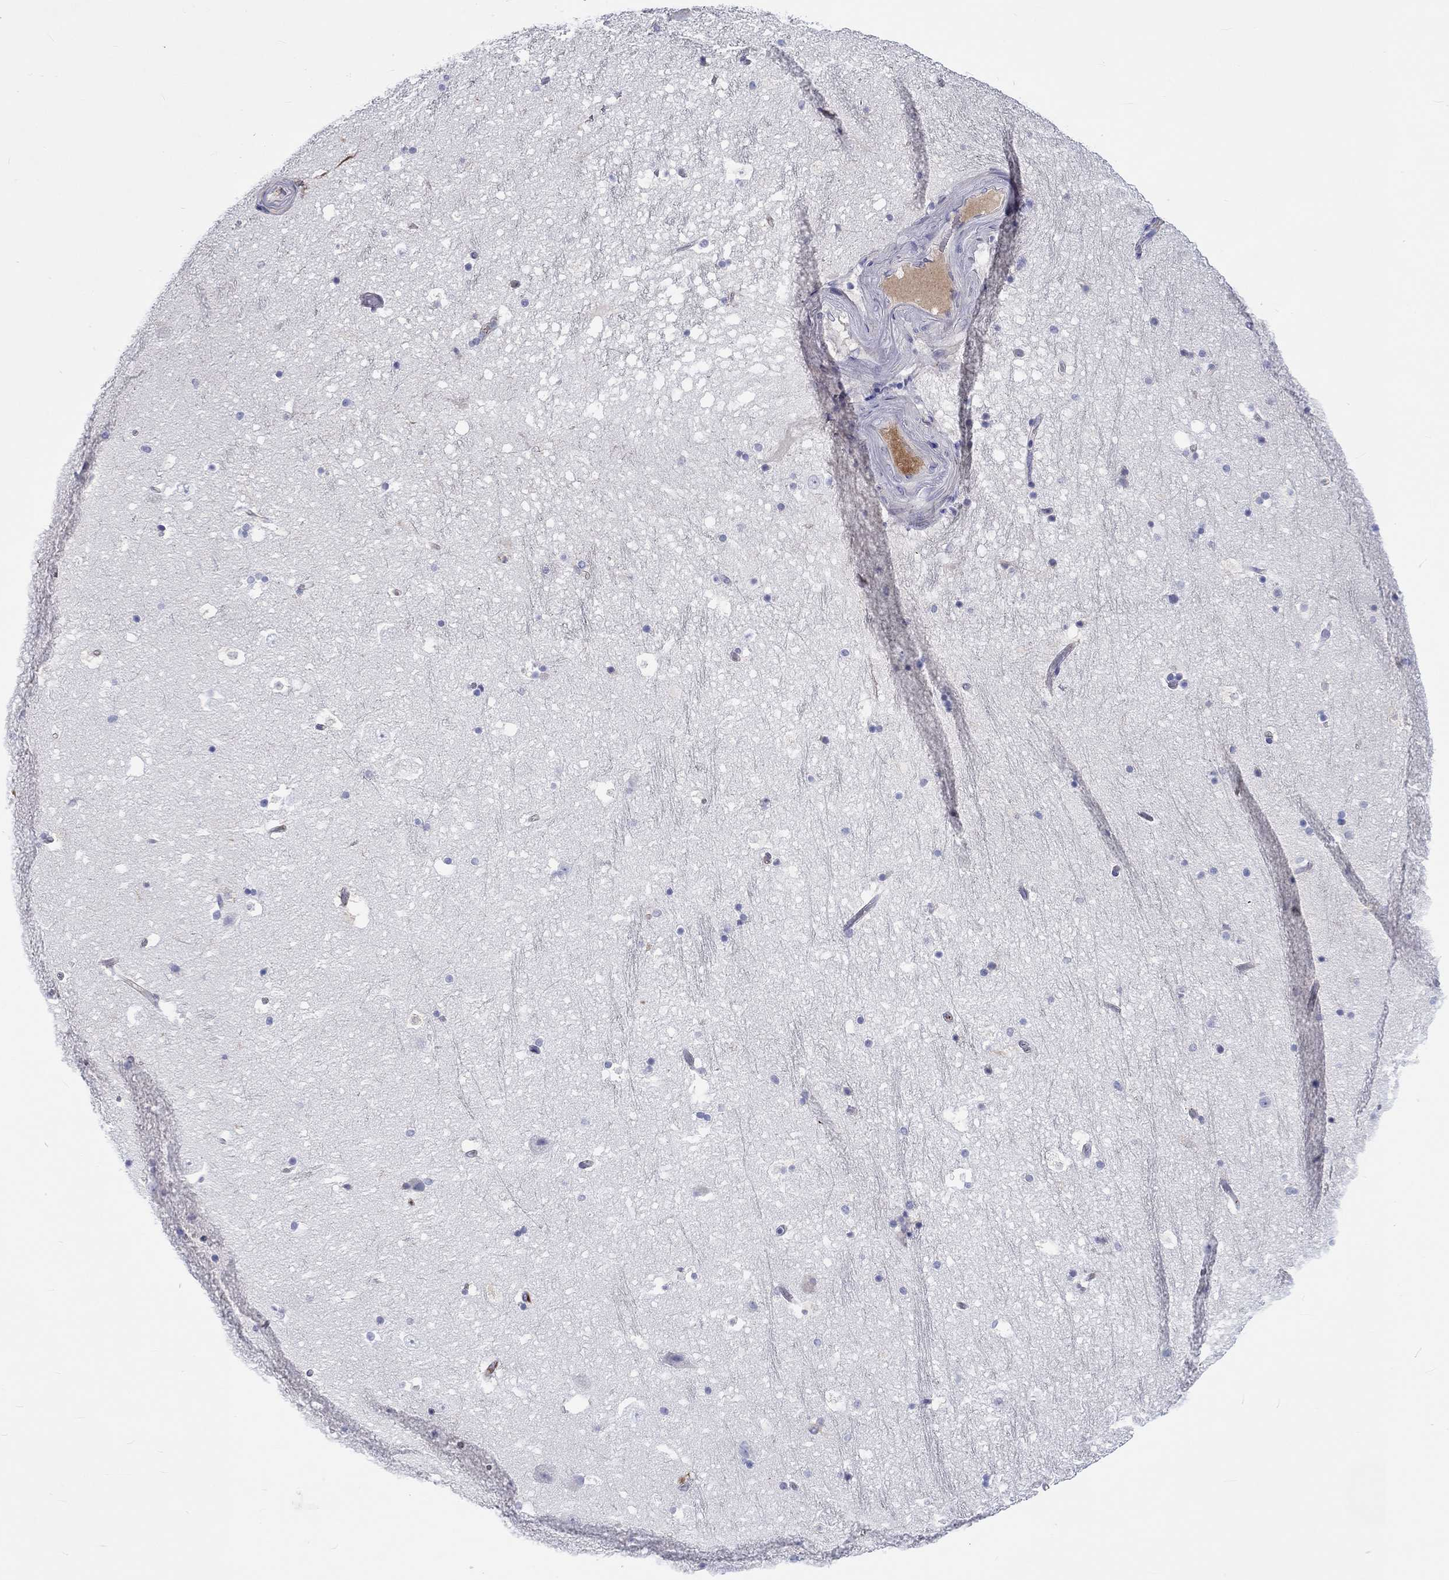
{"staining": {"intensity": "negative", "quantity": "none", "location": "none"}, "tissue": "hippocampus", "cell_type": "Glial cells", "image_type": "normal", "snomed": [{"axis": "morphology", "description": "Normal tissue, NOS"}, {"axis": "topography", "description": "Hippocampus"}], "caption": "Hippocampus stained for a protein using IHC exhibits no staining glial cells.", "gene": "CDY1B", "patient": {"sex": "male", "age": 51}}